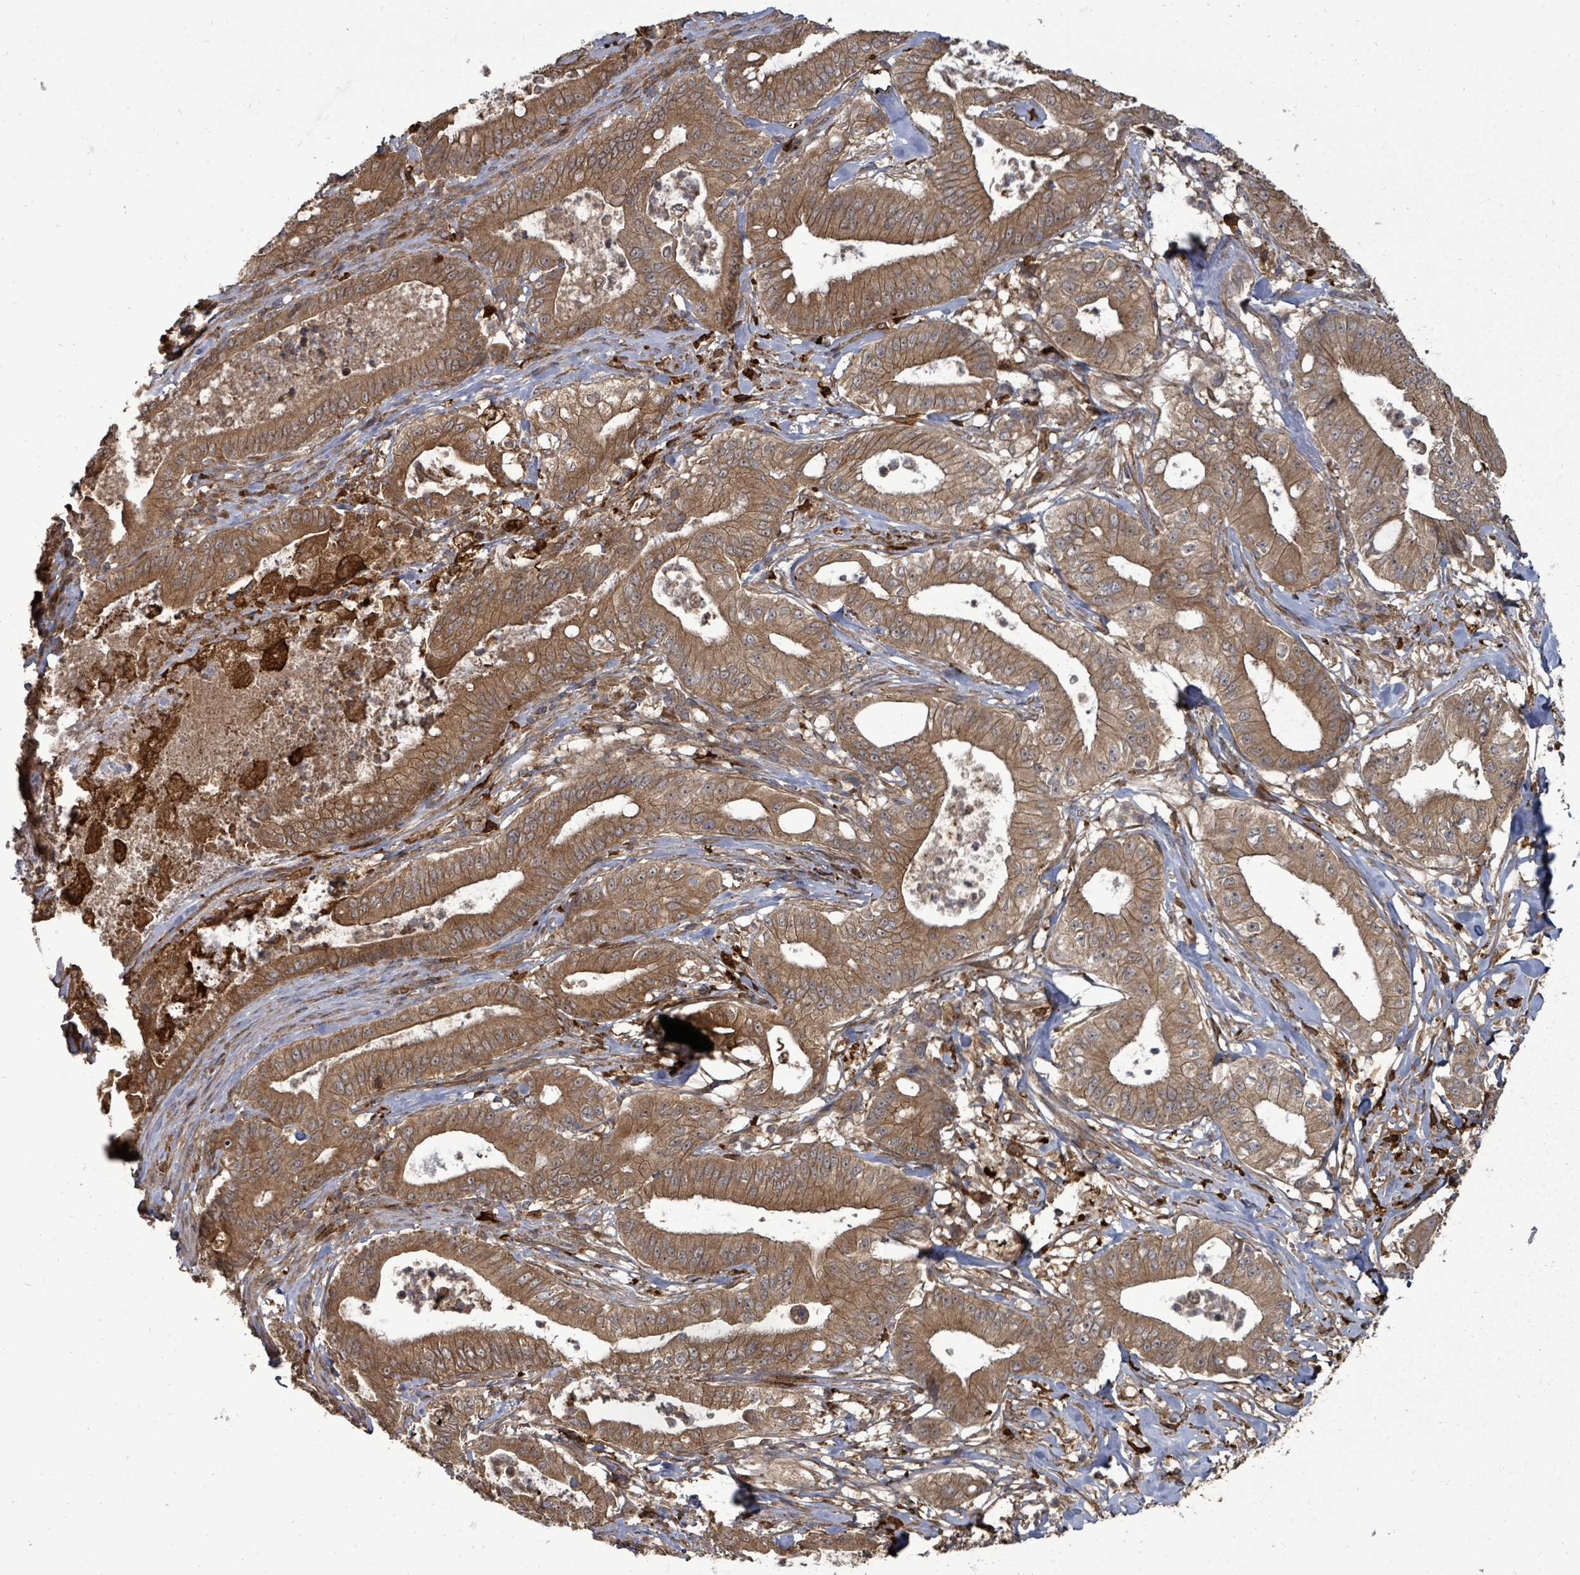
{"staining": {"intensity": "moderate", "quantity": ">75%", "location": "cytoplasmic/membranous"}, "tissue": "pancreatic cancer", "cell_type": "Tumor cells", "image_type": "cancer", "snomed": [{"axis": "morphology", "description": "Adenocarcinoma, NOS"}, {"axis": "topography", "description": "Pancreas"}], "caption": "Protein expression by IHC reveals moderate cytoplasmic/membranous staining in approximately >75% of tumor cells in pancreatic cancer. (brown staining indicates protein expression, while blue staining denotes nuclei).", "gene": "EIF3C", "patient": {"sex": "male", "age": 71}}